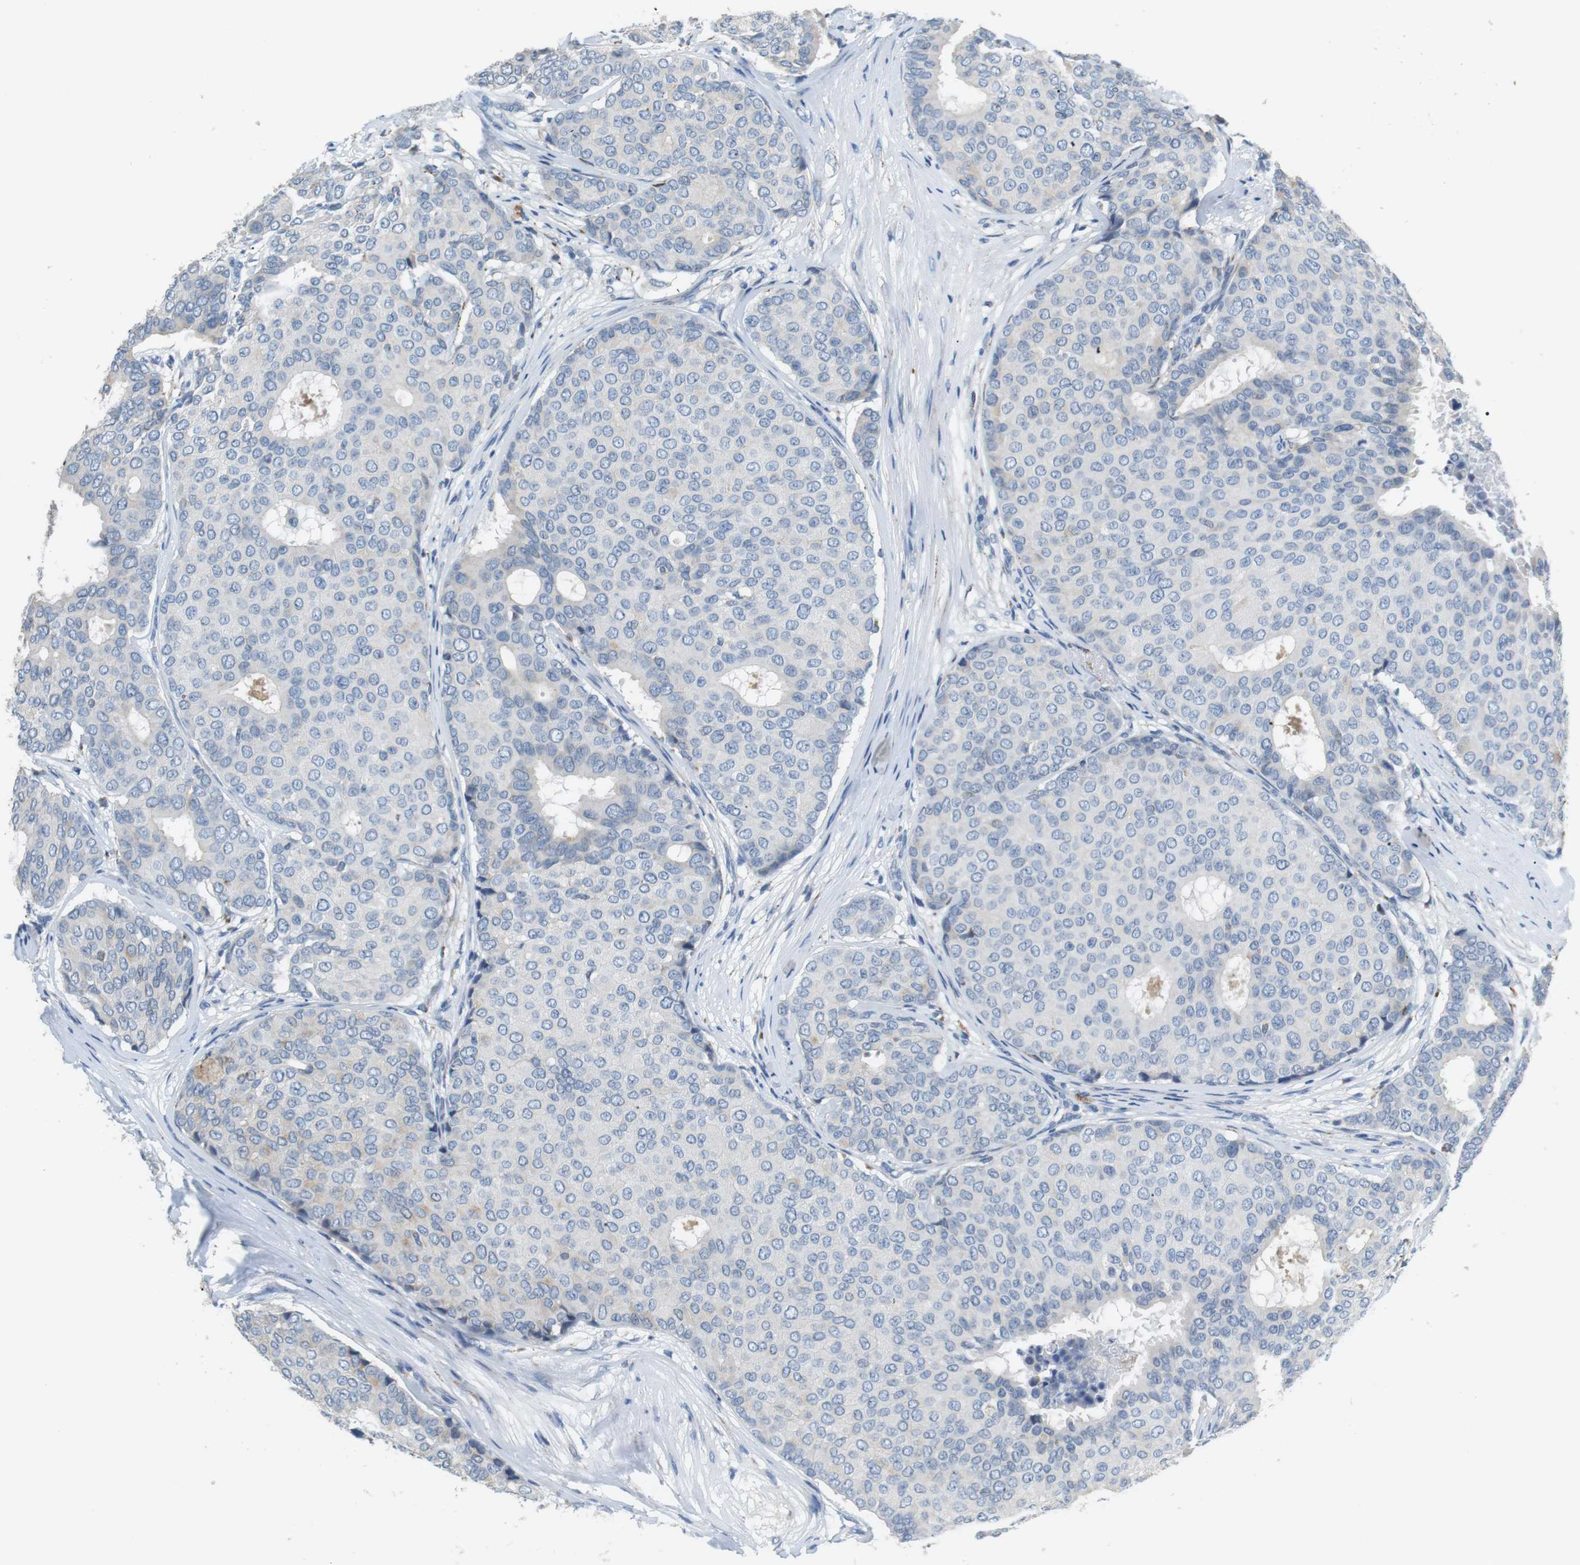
{"staining": {"intensity": "weak", "quantity": "<25%", "location": "cytoplasmic/membranous"}, "tissue": "breast cancer", "cell_type": "Tumor cells", "image_type": "cancer", "snomed": [{"axis": "morphology", "description": "Duct carcinoma"}, {"axis": "topography", "description": "Breast"}], "caption": "Tumor cells show no significant protein positivity in breast intraductal carcinoma.", "gene": "CD300E", "patient": {"sex": "female", "age": 75}}